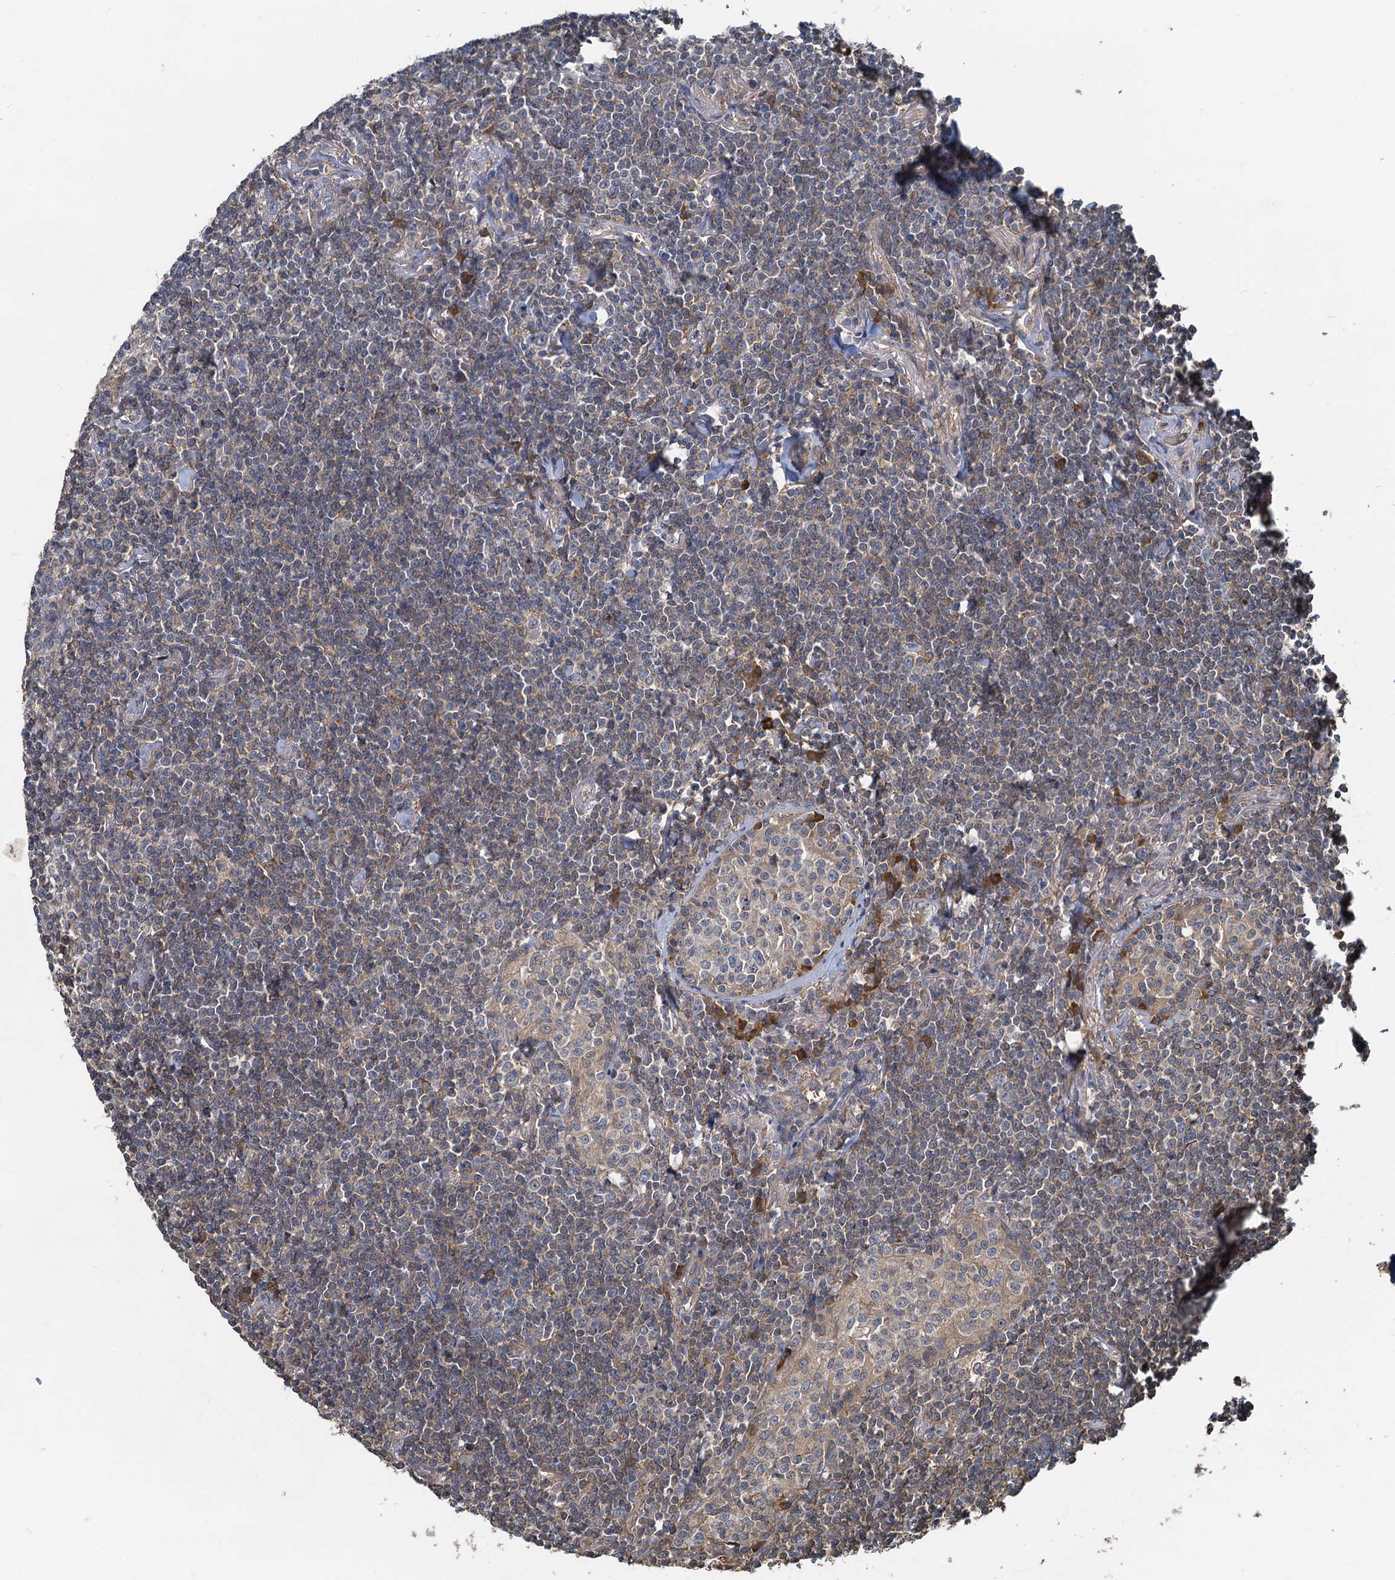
{"staining": {"intensity": "weak", "quantity": "25%-75%", "location": "cytoplasmic/membranous"}, "tissue": "lymphoma", "cell_type": "Tumor cells", "image_type": "cancer", "snomed": [{"axis": "morphology", "description": "Malignant lymphoma, non-Hodgkin's type, Low grade"}, {"axis": "topography", "description": "Lung"}], "caption": "Protein expression analysis of human lymphoma reveals weak cytoplasmic/membranous expression in approximately 25%-75% of tumor cells.", "gene": "HYI", "patient": {"sex": "female", "age": 71}}